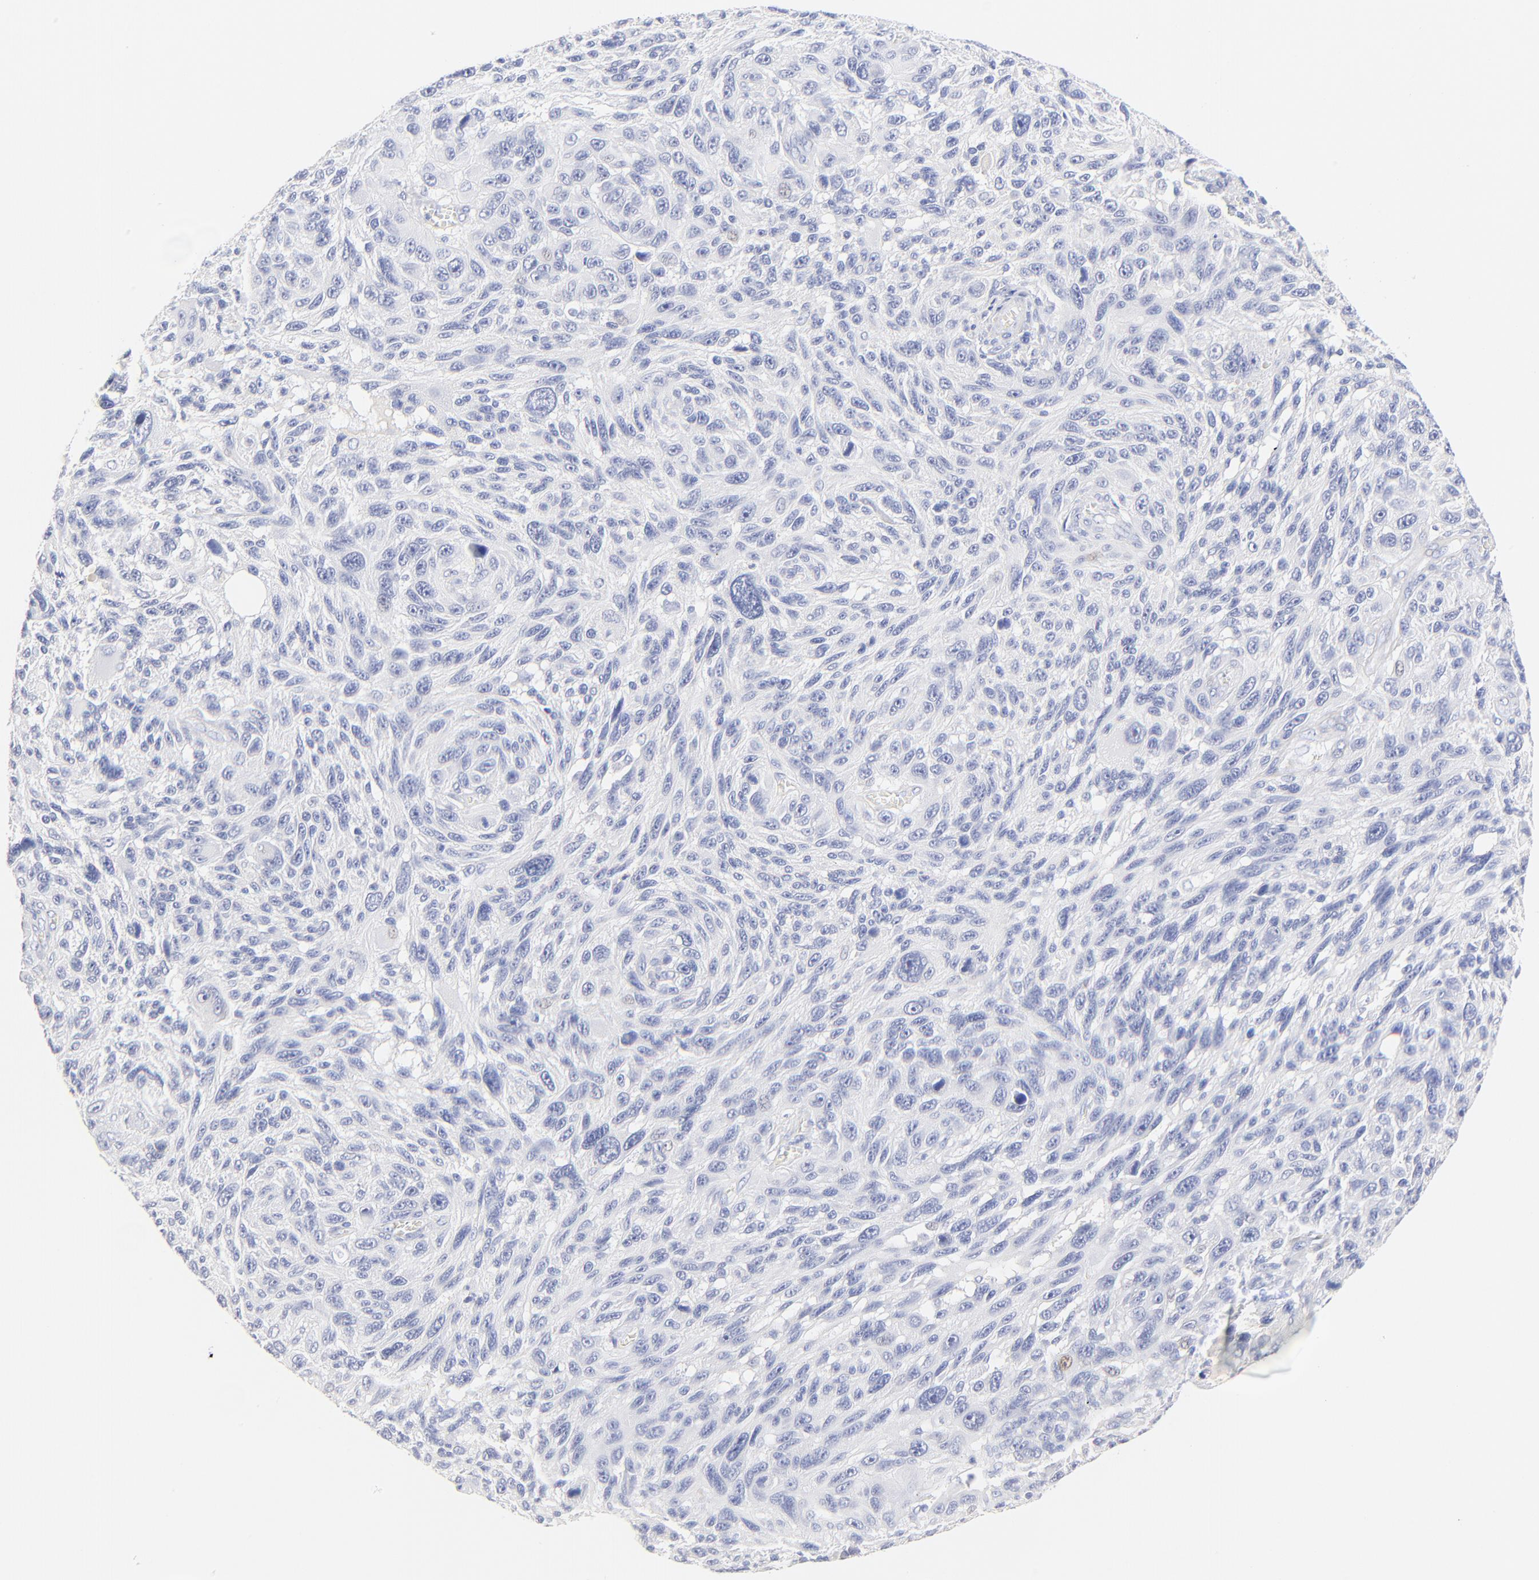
{"staining": {"intensity": "negative", "quantity": "none", "location": "none"}, "tissue": "melanoma", "cell_type": "Tumor cells", "image_type": "cancer", "snomed": [{"axis": "morphology", "description": "Malignant melanoma, NOS"}, {"axis": "topography", "description": "Skin"}], "caption": "High magnification brightfield microscopy of malignant melanoma stained with DAB (3,3'-diaminobenzidine) (brown) and counterstained with hematoxylin (blue): tumor cells show no significant expression.", "gene": "SULT4A1", "patient": {"sex": "male", "age": 53}}